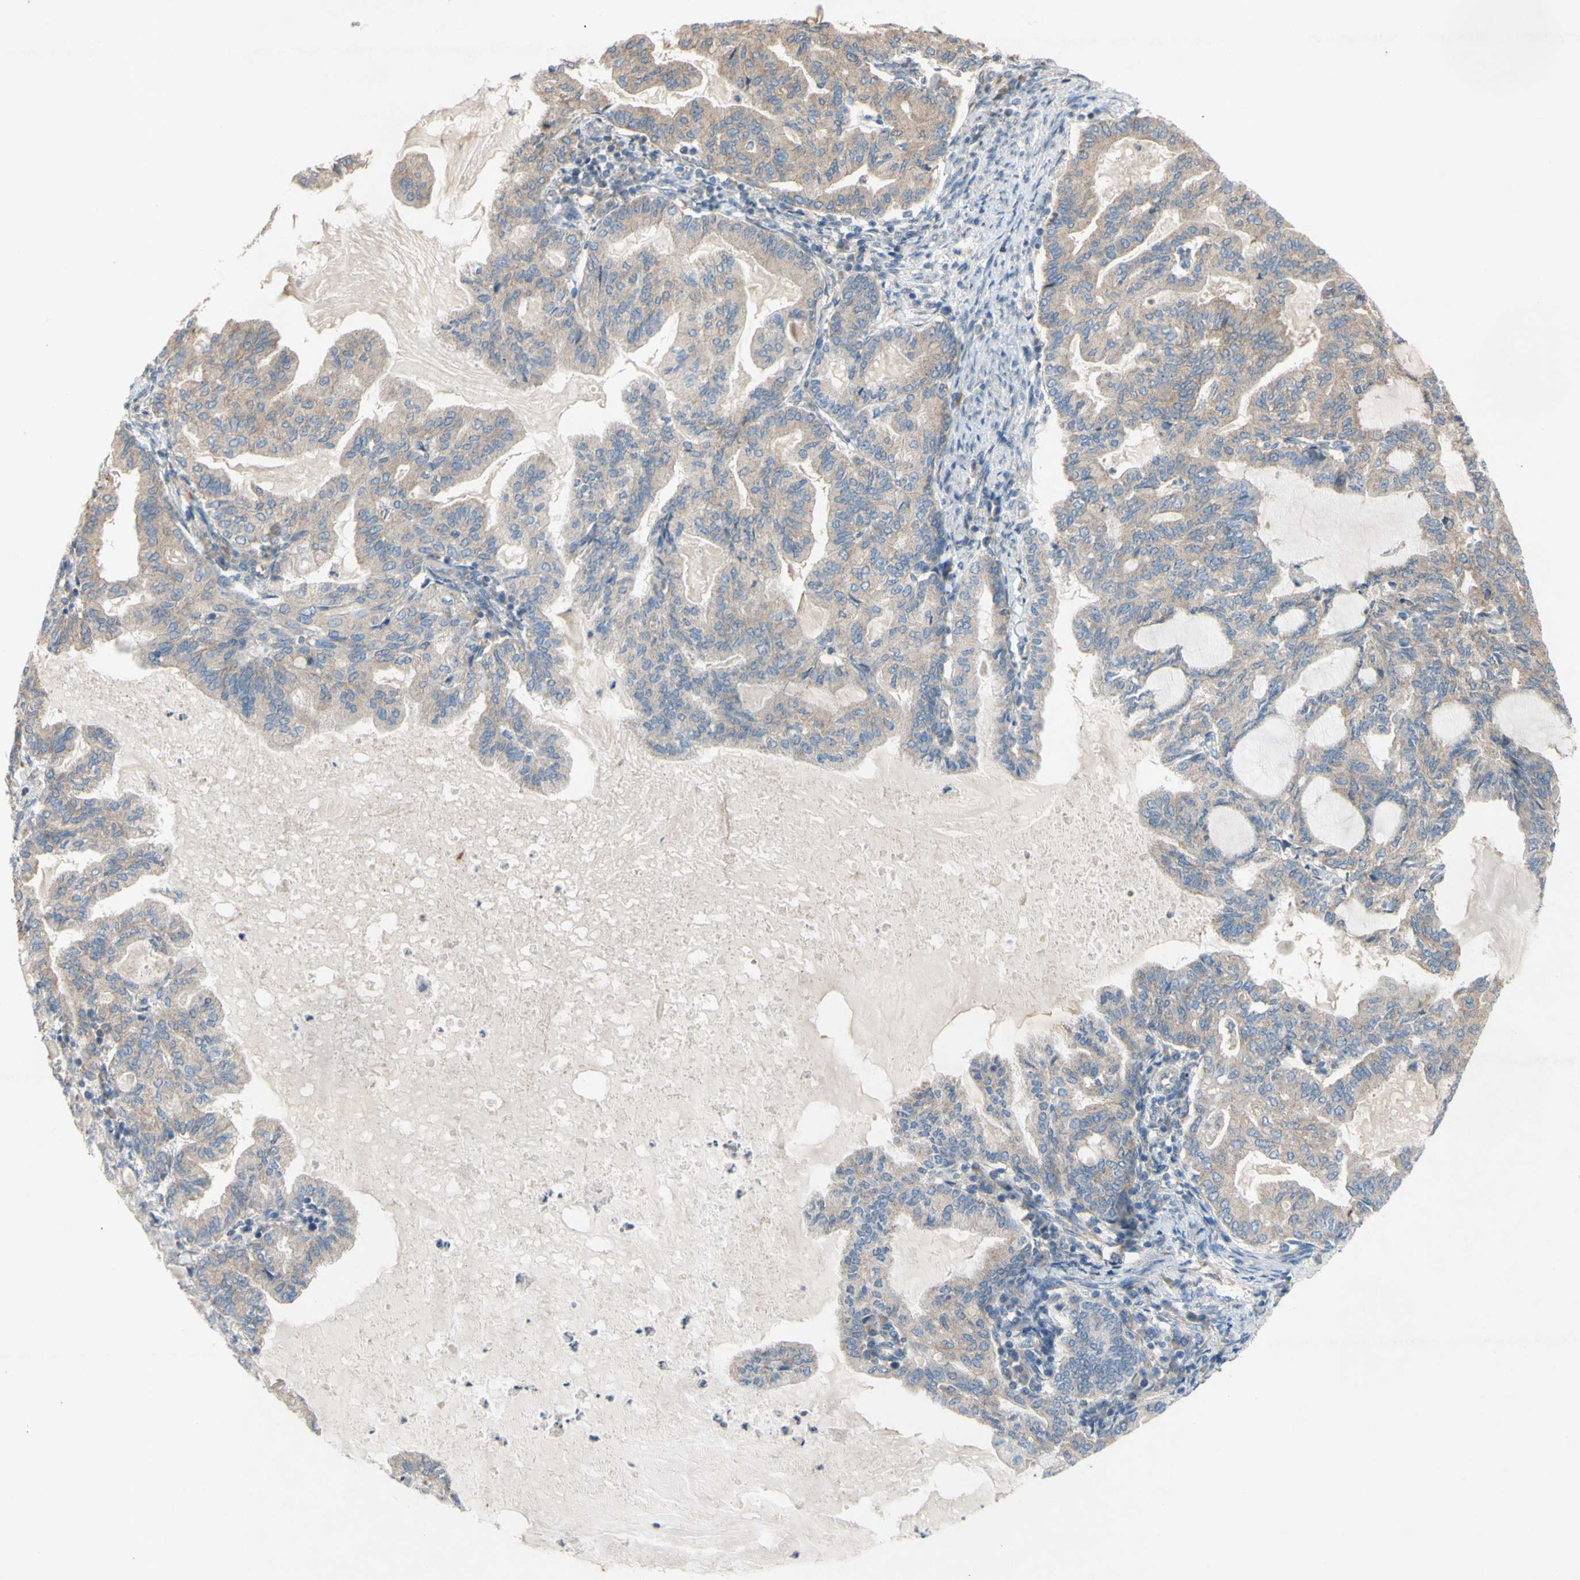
{"staining": {"intensity": "moderate", "quantity": ">75%", "location": "cytoplasmic/membranous"}, "tissue": "endometrial cancer", "cell_type": "Tumor cells", "image_type": "cancer", "snomed": [{"axis": "morphology", "description": "Adenocarcinoma, NOS"}, {"axis": "topography", "description": "Endometrium"}], "caption": "Approximately >75% of tumor cells in endometrial adenocarcinoma show moderate cytoplasmic/membranous protein expression as visualized by brown immunohistochemical staining.", "gene": "TST", "patient": {"sex": "female", "age": 86}}